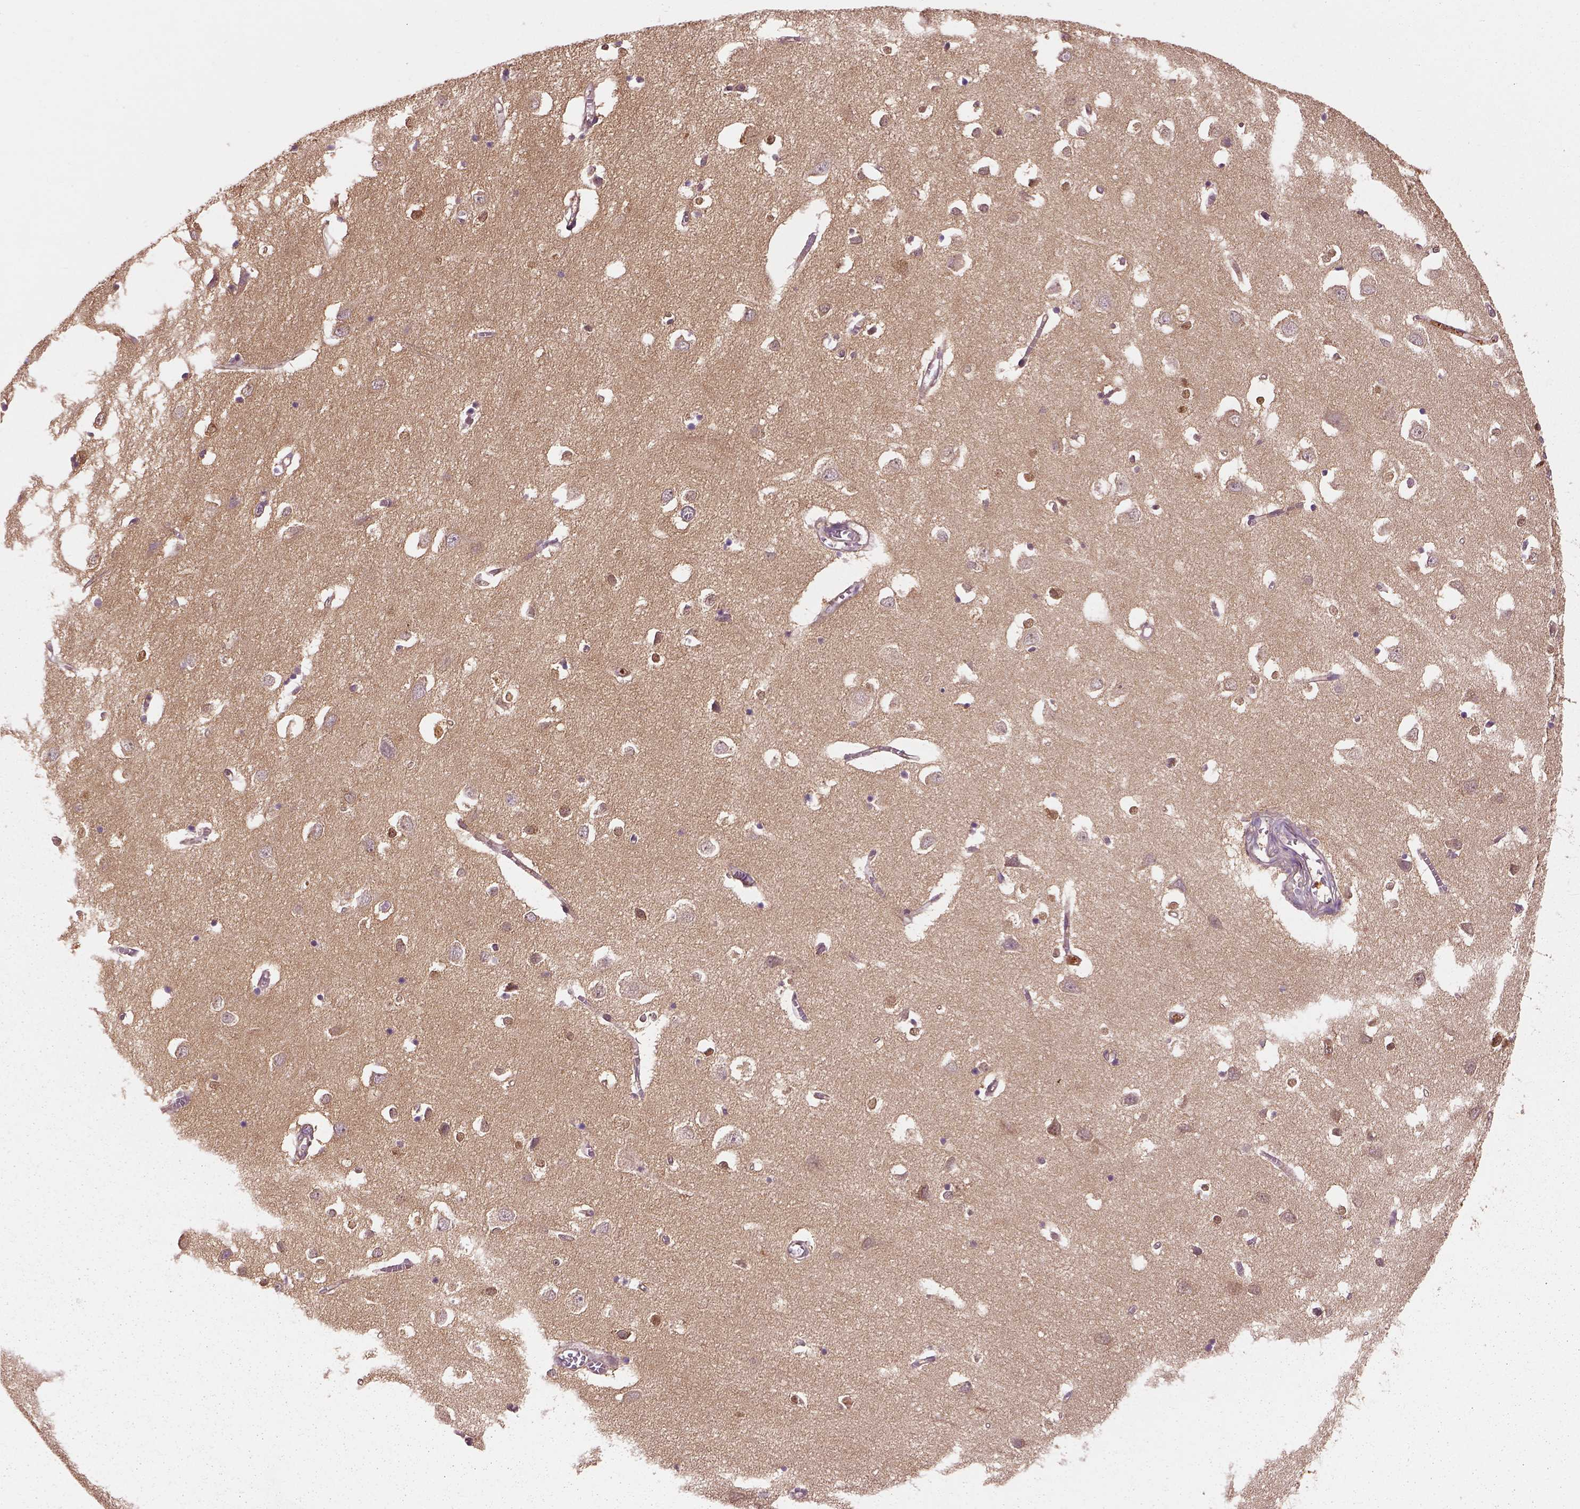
{"staining": {"intensity": "weak", "quantity": ">75%", "location": "cytoplasmic/membranous"}, "tissue": "cerebral cortex", "cell_type": "Endothelial cells", "image_type": "normal", "snomed": [{"axis": "morphology", "description": "Normal tissue, NOS"}, {"axis": "topography", "description": "Cerebral cortex"}], "caption": "A low amount of weak cytoplasmic/membranous positivity is appreciated in about >75% of endothelial cells in unremarkable cerebral cortex. (Brightfield microscopy of DAB IHC at high magnification).", "gene": "GPI", "patient": {"sex": "male", "age": 70}}